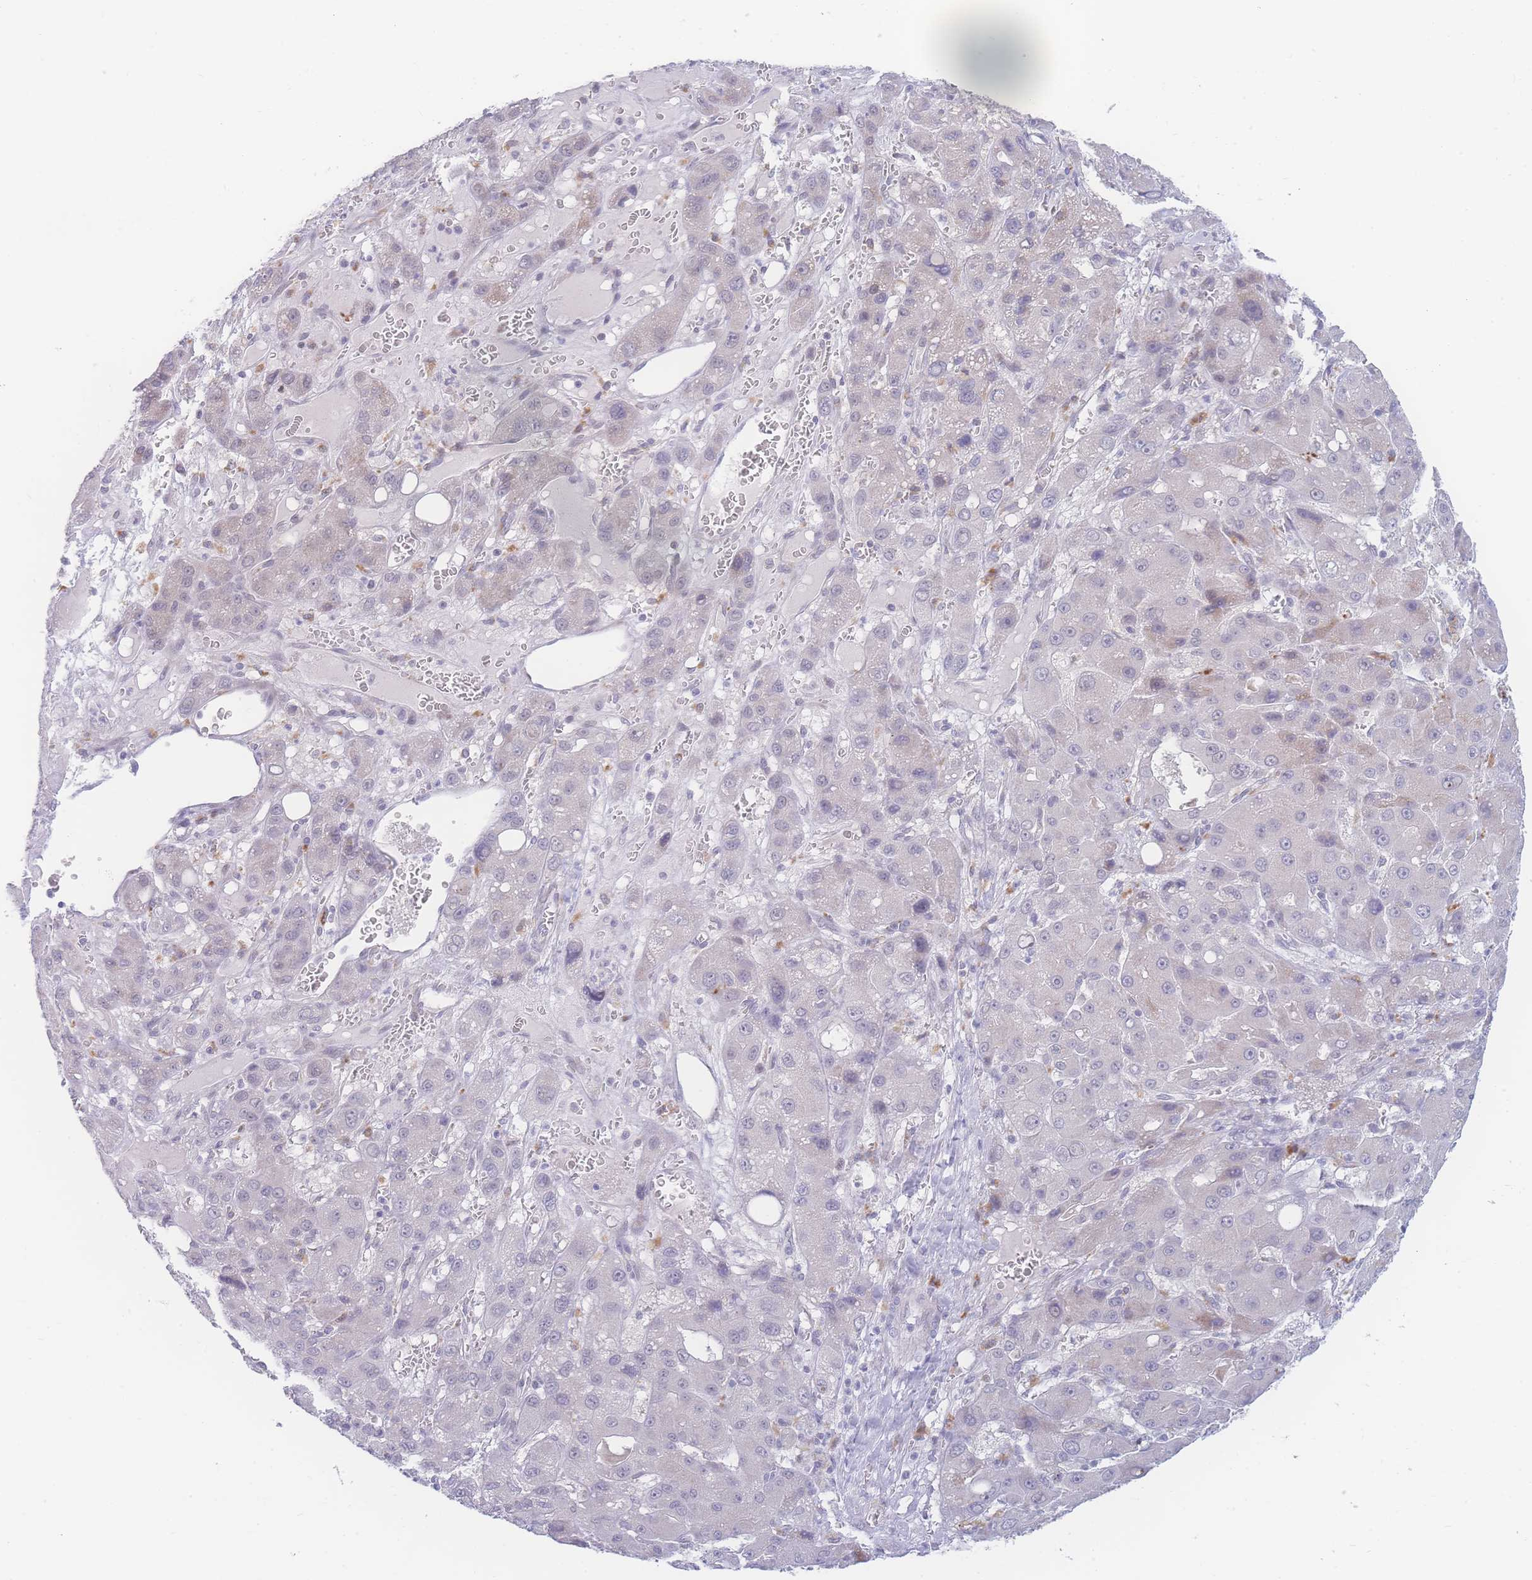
{"staining": {"intensity": "negative", "quantity": "none", "location": "none"}, "tissue": "liver cancer", "cell_type": "Tumor cells", "image_type": "cancer", "snomed": [{"axis": "morphology", "description": "Carcinoma, Hepatocellular, NOS"}, {"axis": "topography", "description": "Liver"}], "caption": "Liver hepatocellular carcinoma was stained to show a protein in brown. There is no significant staining in tumor cells.", "gene": "PRSS22", "patient": {"sex": "male", "age": 55}}